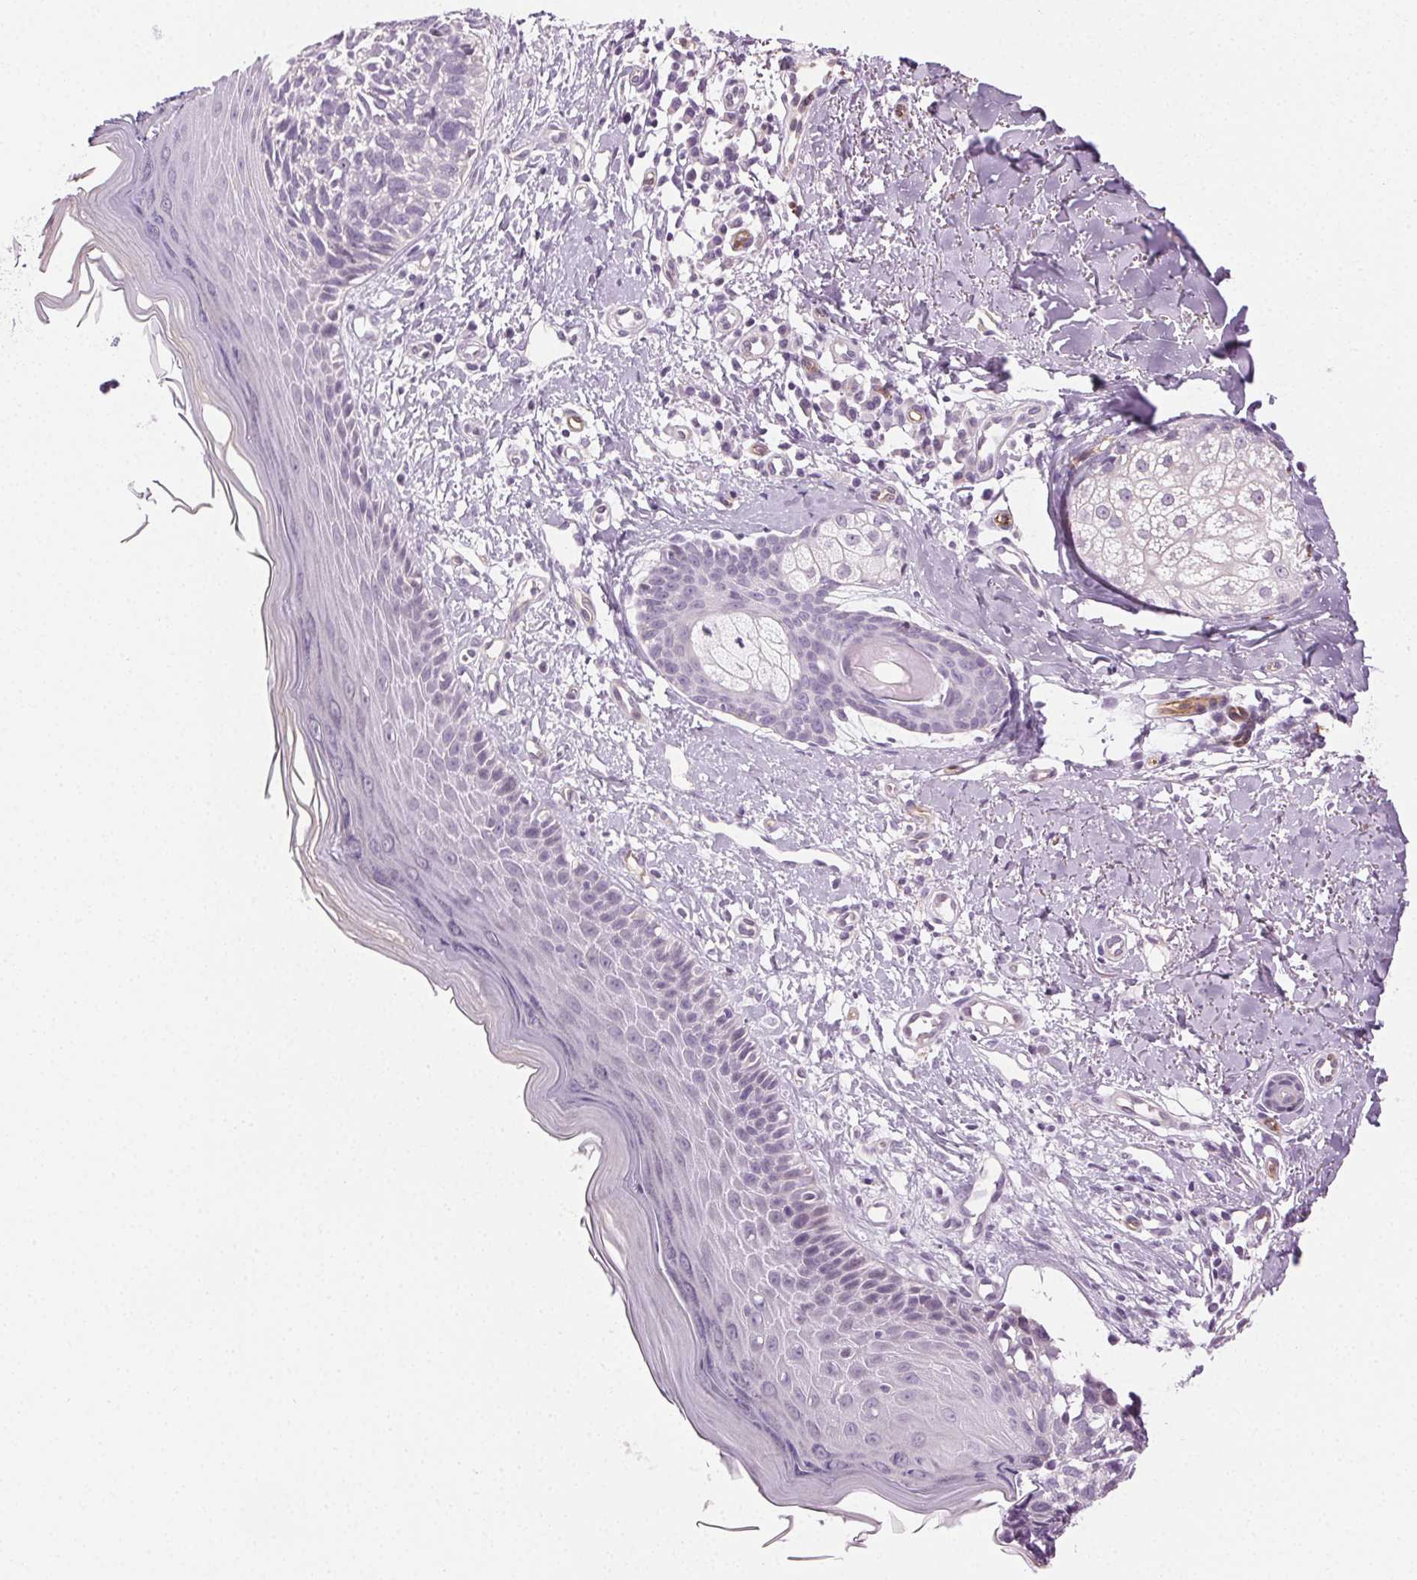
{"staining": {"intensity": "negative", "quantity": "none", "location": "none"}, "tissue": "skin cancer", "cell_type": "Tumor cells", "image_type": "cancer", "snomed": [{"axis": "morphology", "description": "Basal cell carcinoma"}, {"axis": "topography", "description": "Skin"}], "caption": "DAB (3,3'-diaminobenzidine) immunohistochemical staining of basal cell carcinoma (skin) demonstrates no significant expression in tumor cells.", "gene": "AIF1L", "patient": {"sex": "female", "age": 45}}